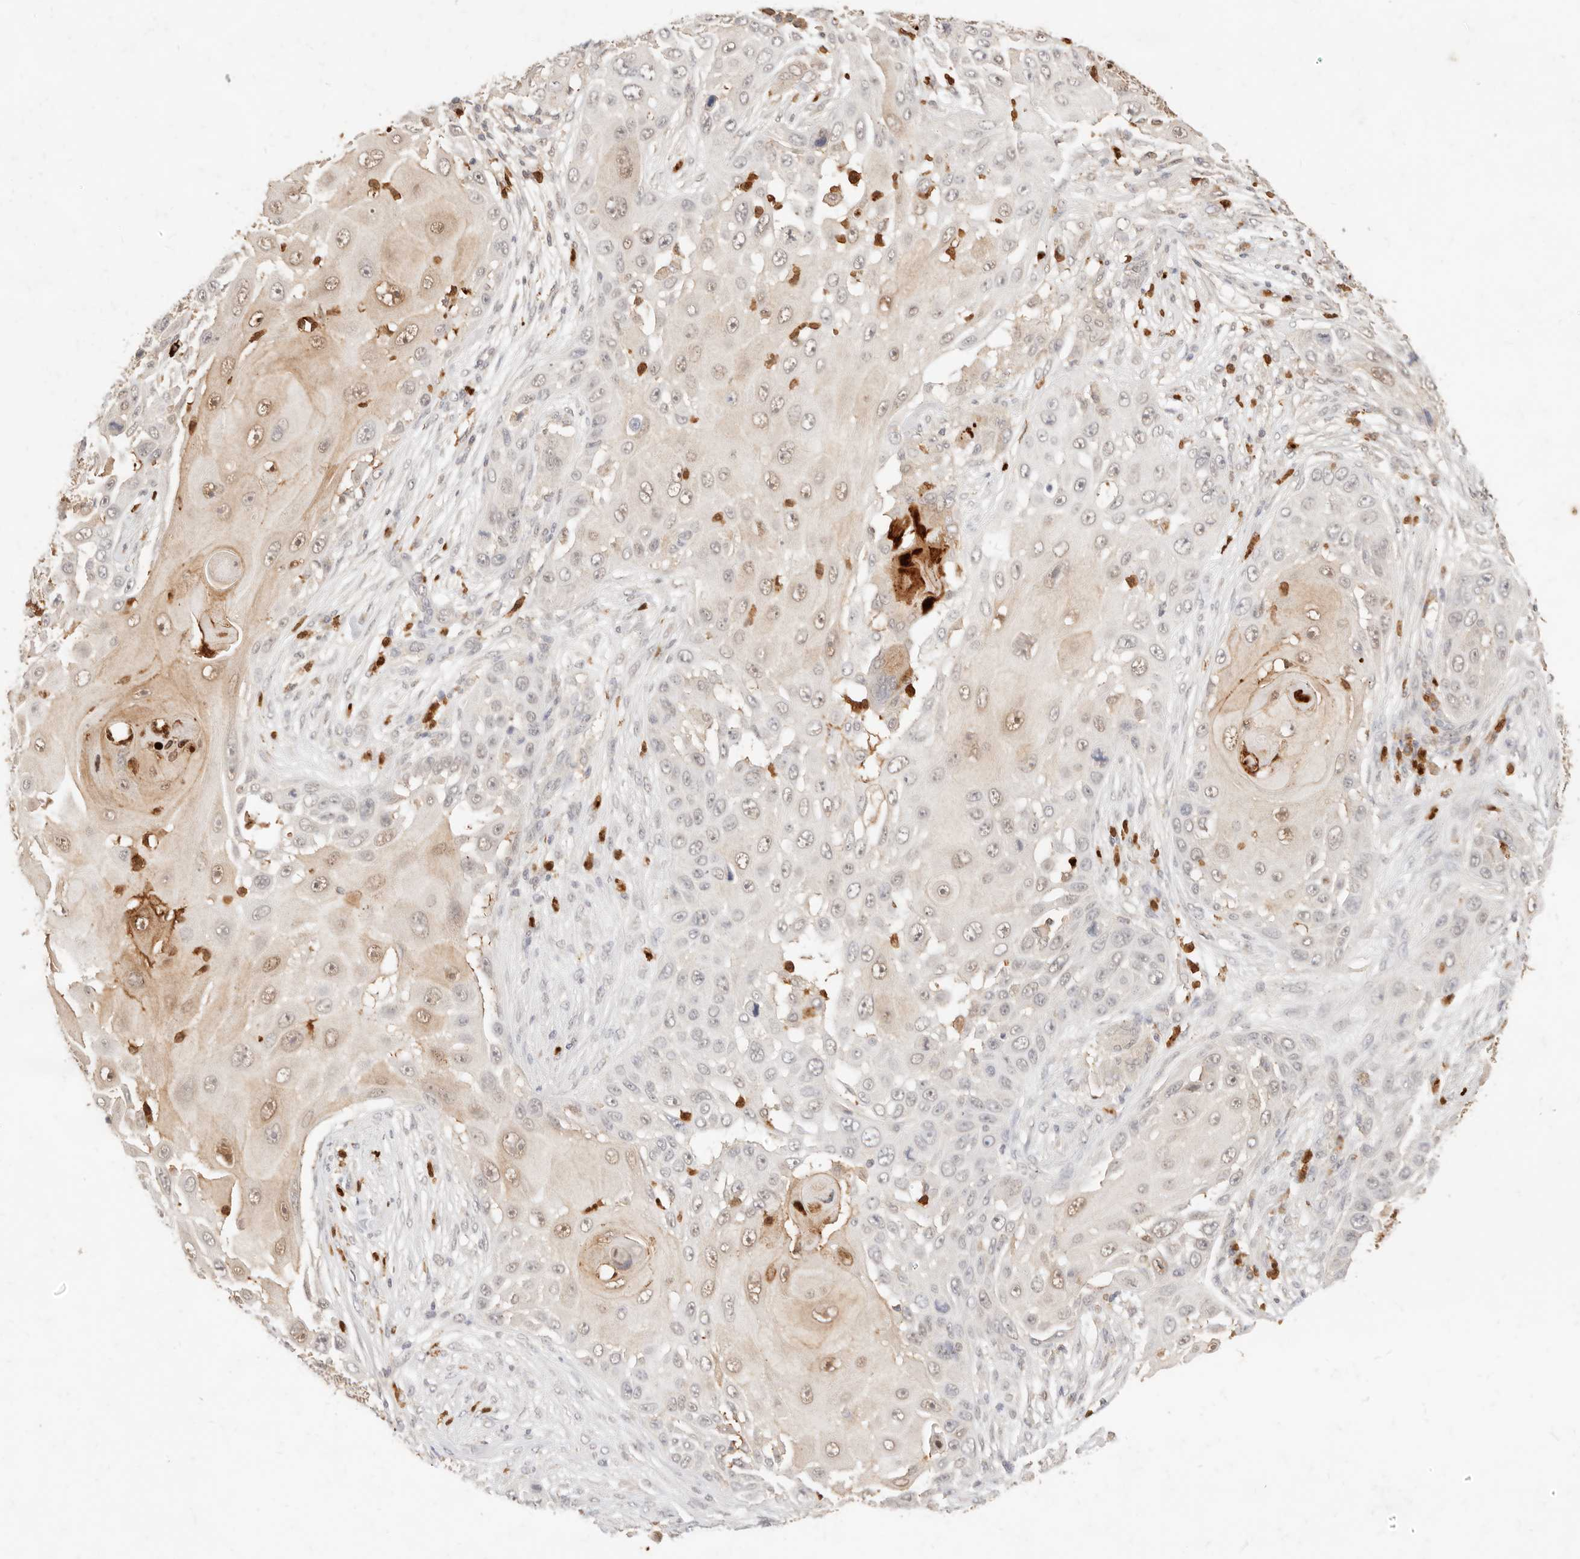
{"staining": {"intensity": "moderate", "quantity": "<25%", "location": "cytoplasmic/membranous,nuclear"}, "tissue": "skin cancer", "cell_type": "Tumor cells", "image_type": "cancer", "snomed": [{"axis": "morphology", "description": "Squamous cell carcinoma, NOS"}, {"axis": "topography", "description": "Skin"}], "caption": "About <25% of tumor cells in human skin cancer (squamous cell carcinoma) exhibit moderate cytoplasmic/membranous and nuclear protein positivity as visualized by brown immunohistochemical staining.", "gene": "TMTC2", "patient": {"sex": "female", "age": 44}}